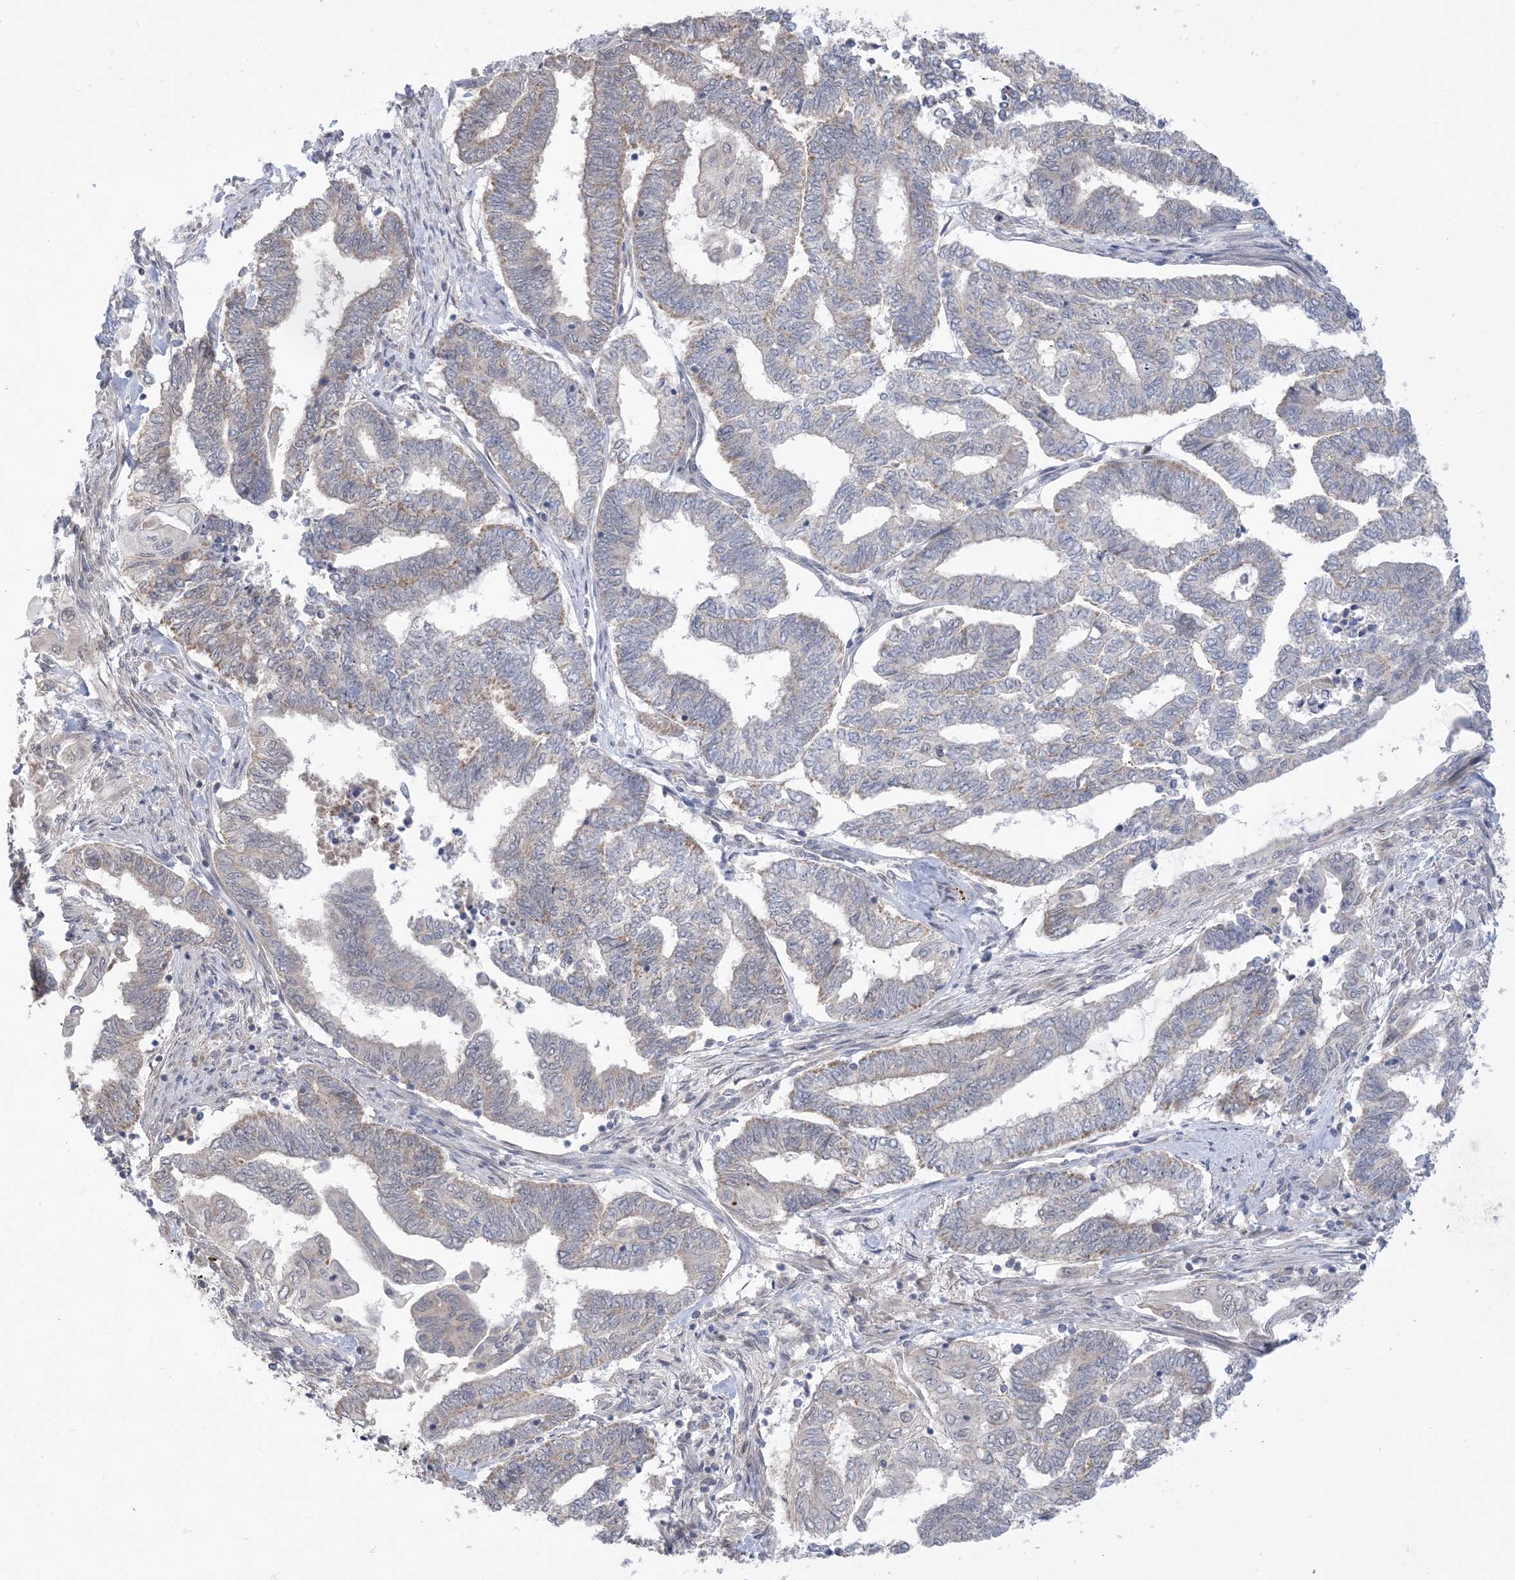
{"staining": {"intensity": "negative", "quantity": "none", "location": "none"}, "tissue": "endometrial cancer", "cell_type": "Tumor cells", "image_type": "cancer", "snomed": [{"axis": "morphology", "description": "Adenocarcinoma, NOS"}, {"axis": "topography", "description": "Uterus"}, {"axis": "topography", "description": "Endometrium"}], "caption": "The micrograph displays no staining of tumor cells in endometrial cancer.", "gene": "TRMT10C", "patient": {"sex": "female", "age": 70}}